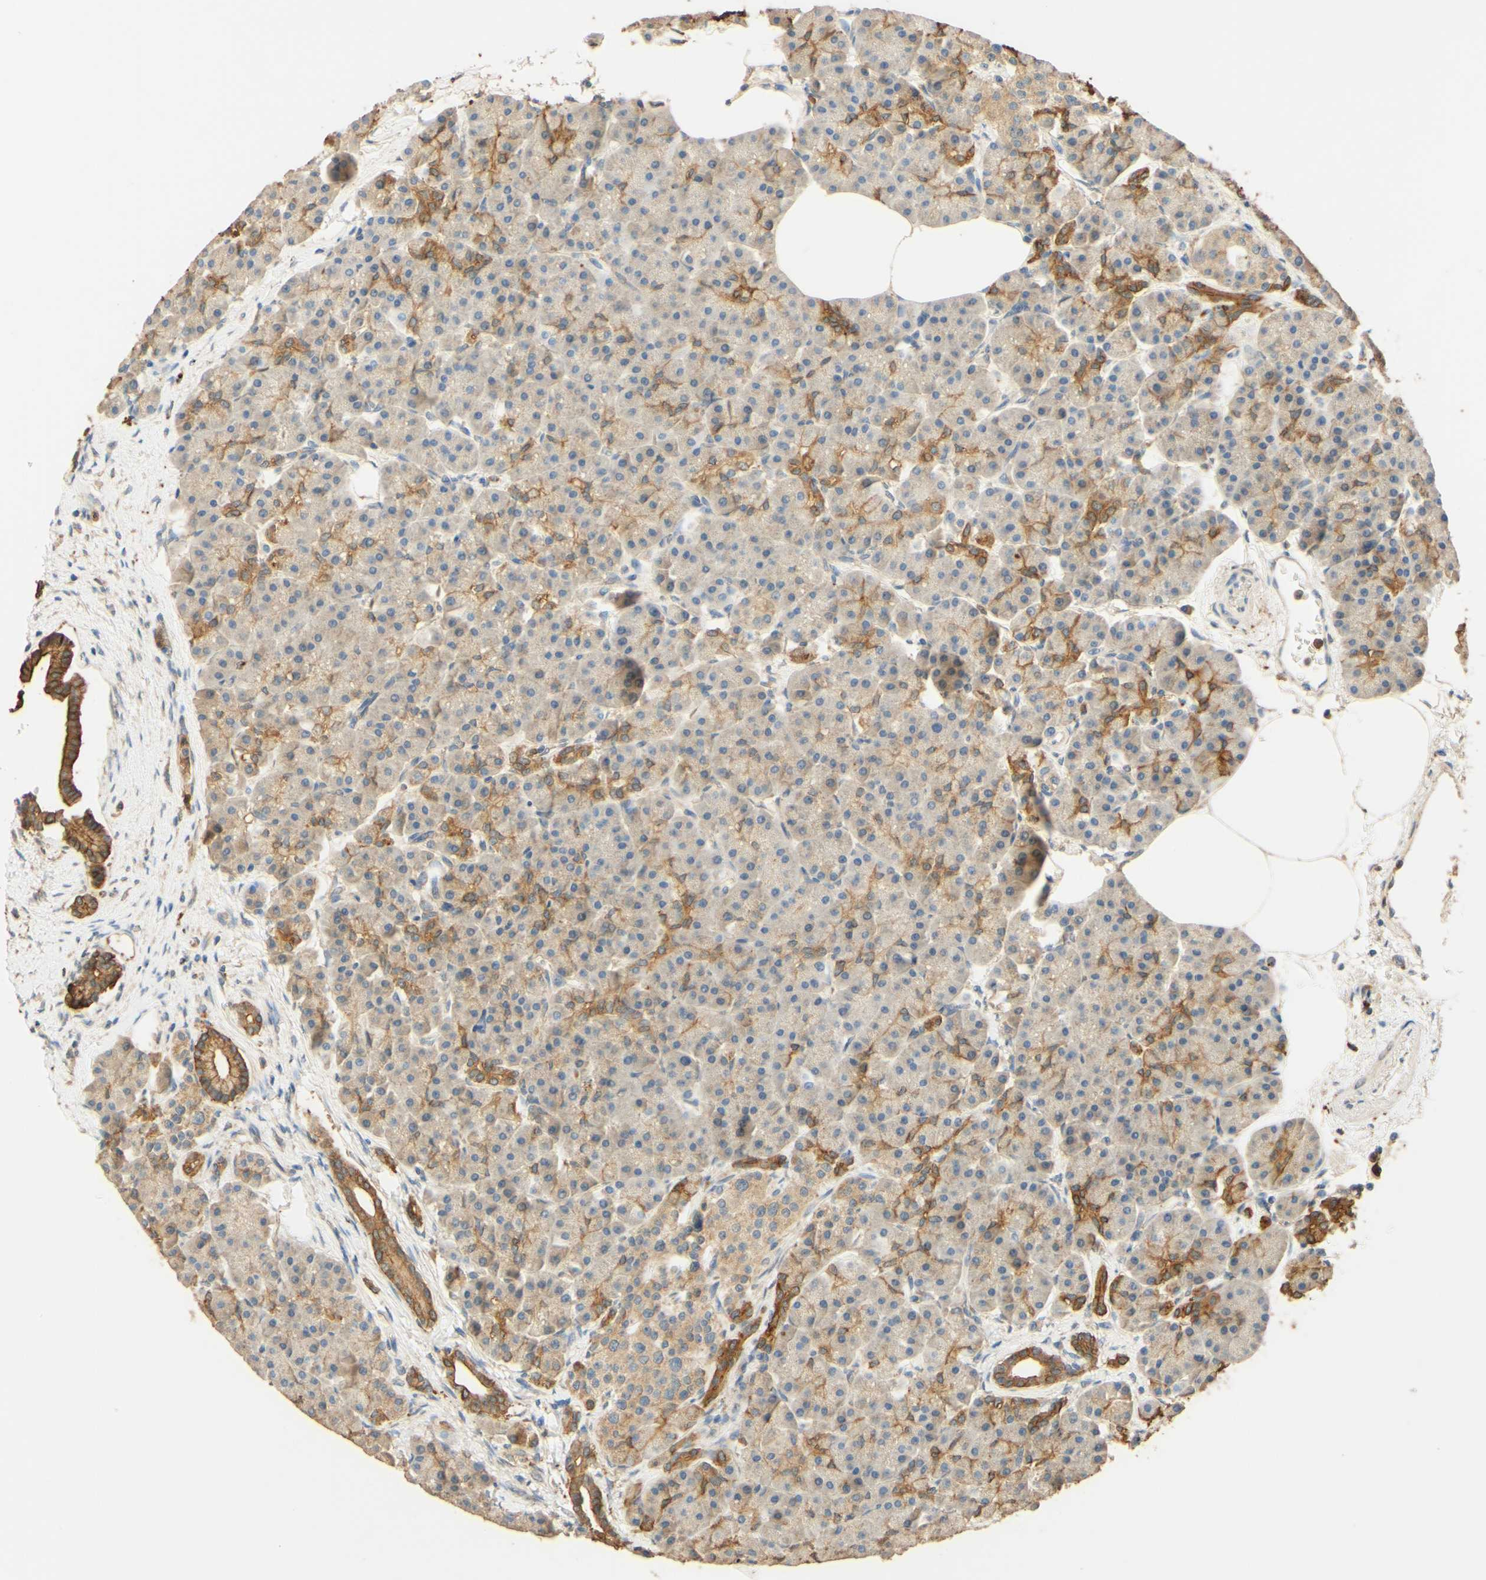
{"staining": {"intensity": "moderate", "quantity": ">75%", "location": "cytoplasmic/membranous"}, "tissue": "pancreas", "cell_type": "Exocrine glandular cells", "image_type": "normal", "snomed": [{"axis": "morphology", "description": "Normal tissue, NOS"}, {"axis": "topography", "description": "Pancreas"}], "caption": "Moderate cytoplasmic/membranous positivity for a protein is appreciated in about >75% of exocrine glandular cells of benign pancreas using immunohistochemistry (IHC).", "gene": "ENTREP2", "patient": {"sex": "female", "age": 70}}